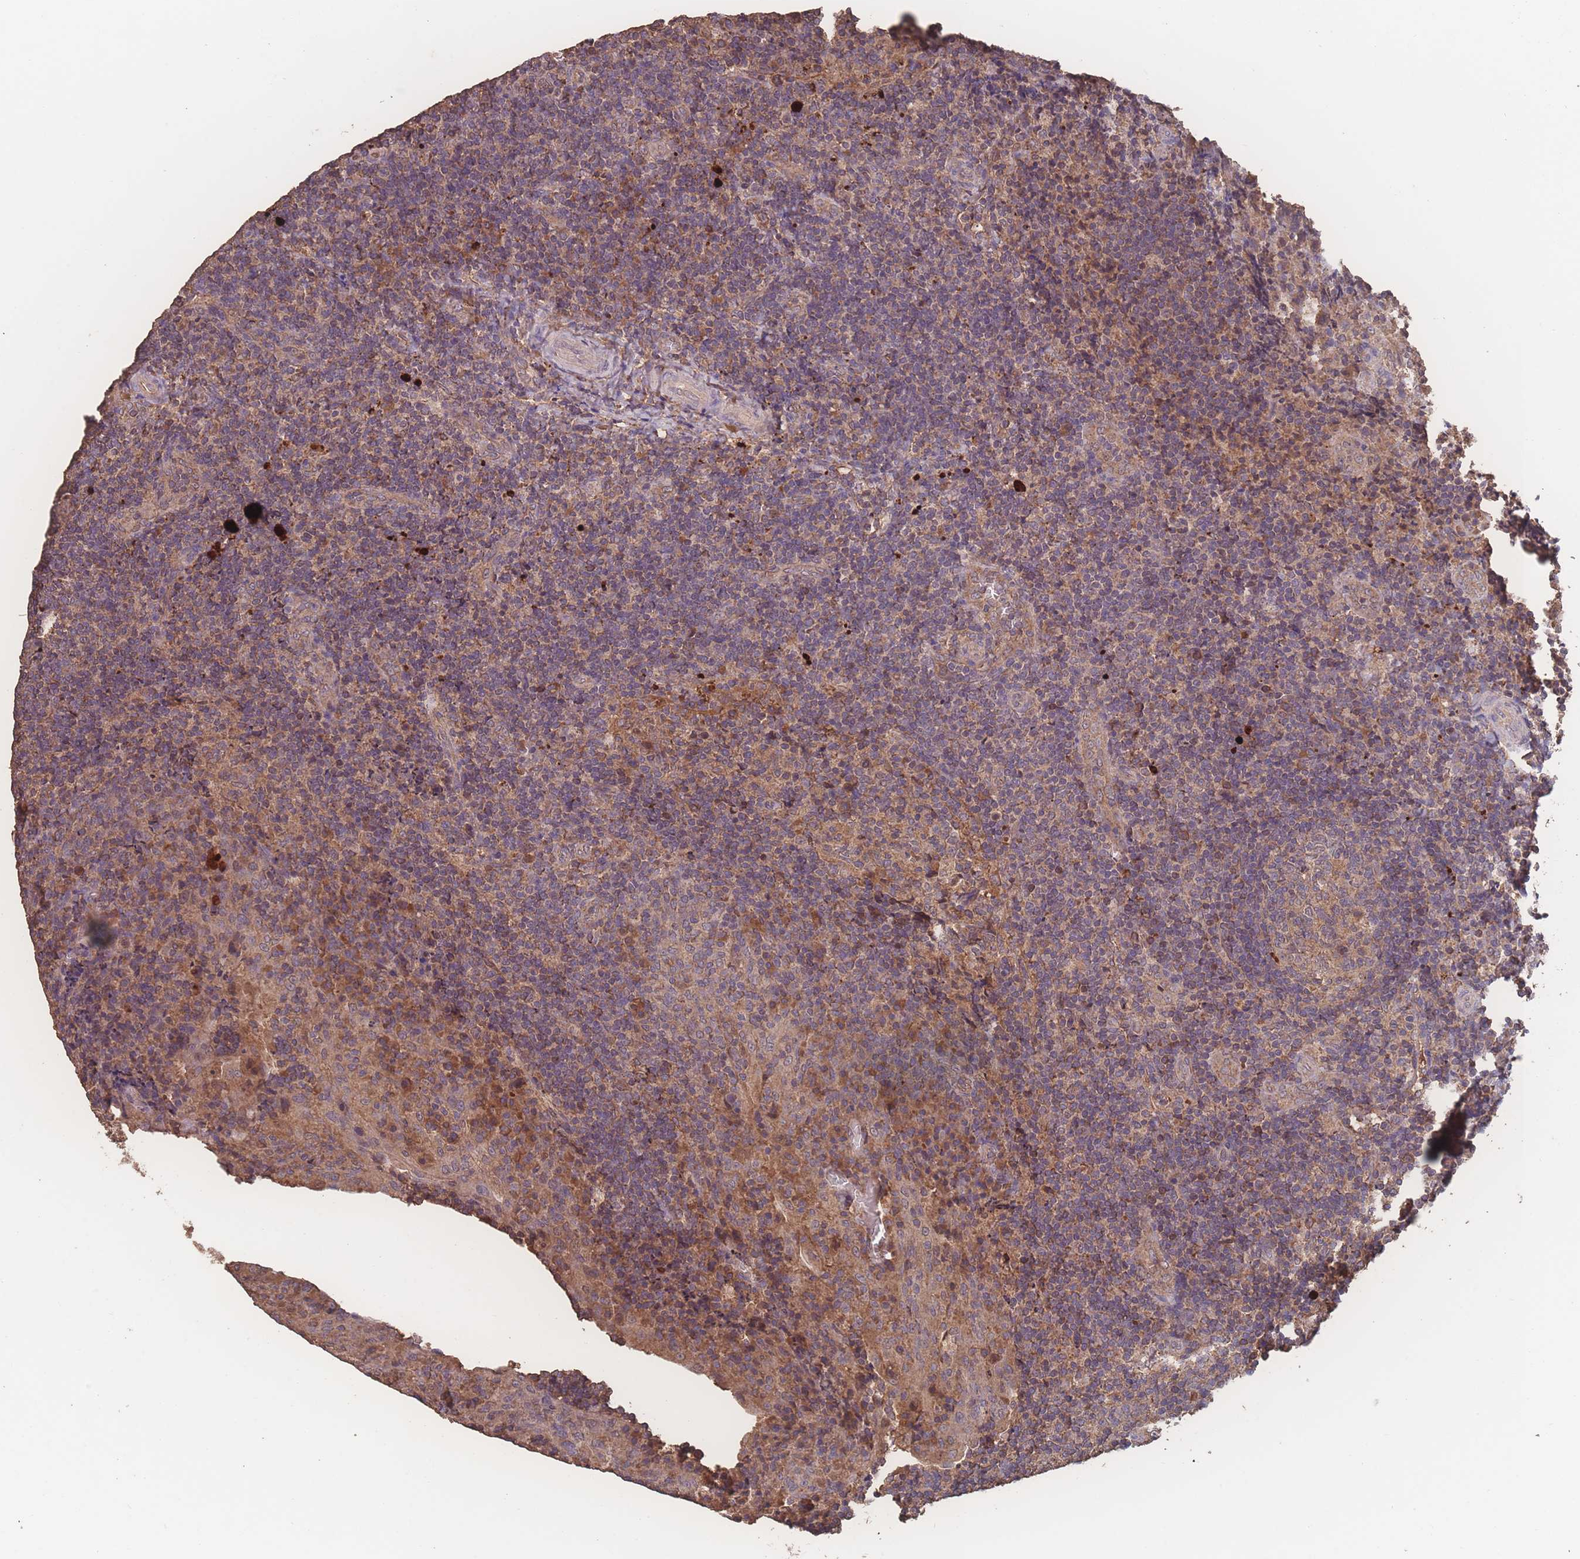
{"staining": {"intensity": "weak", "quantity": "25%-75%", "location": "cytoplasmic/membranous"}, "tissue": "tonsil", "cell_type": "Germinal center cells", "image_type": "normal", "snomed": [{"axis": "morphology", "description": "Normal tissue, NOS"}, {"axis": "topography", "description": "Tonsil"}], "caption": "IHC photomicrograph of benign tonsil: human tonsil stained using IHC reveals low levels of weak protein expression localized specifically in the cytoplasmic/membranous of germinal center cells, appearing as a cytoplasmic/membranous brown color.", "gene": "ATXN10", "patient": {"sex": "male", "age": 17}}